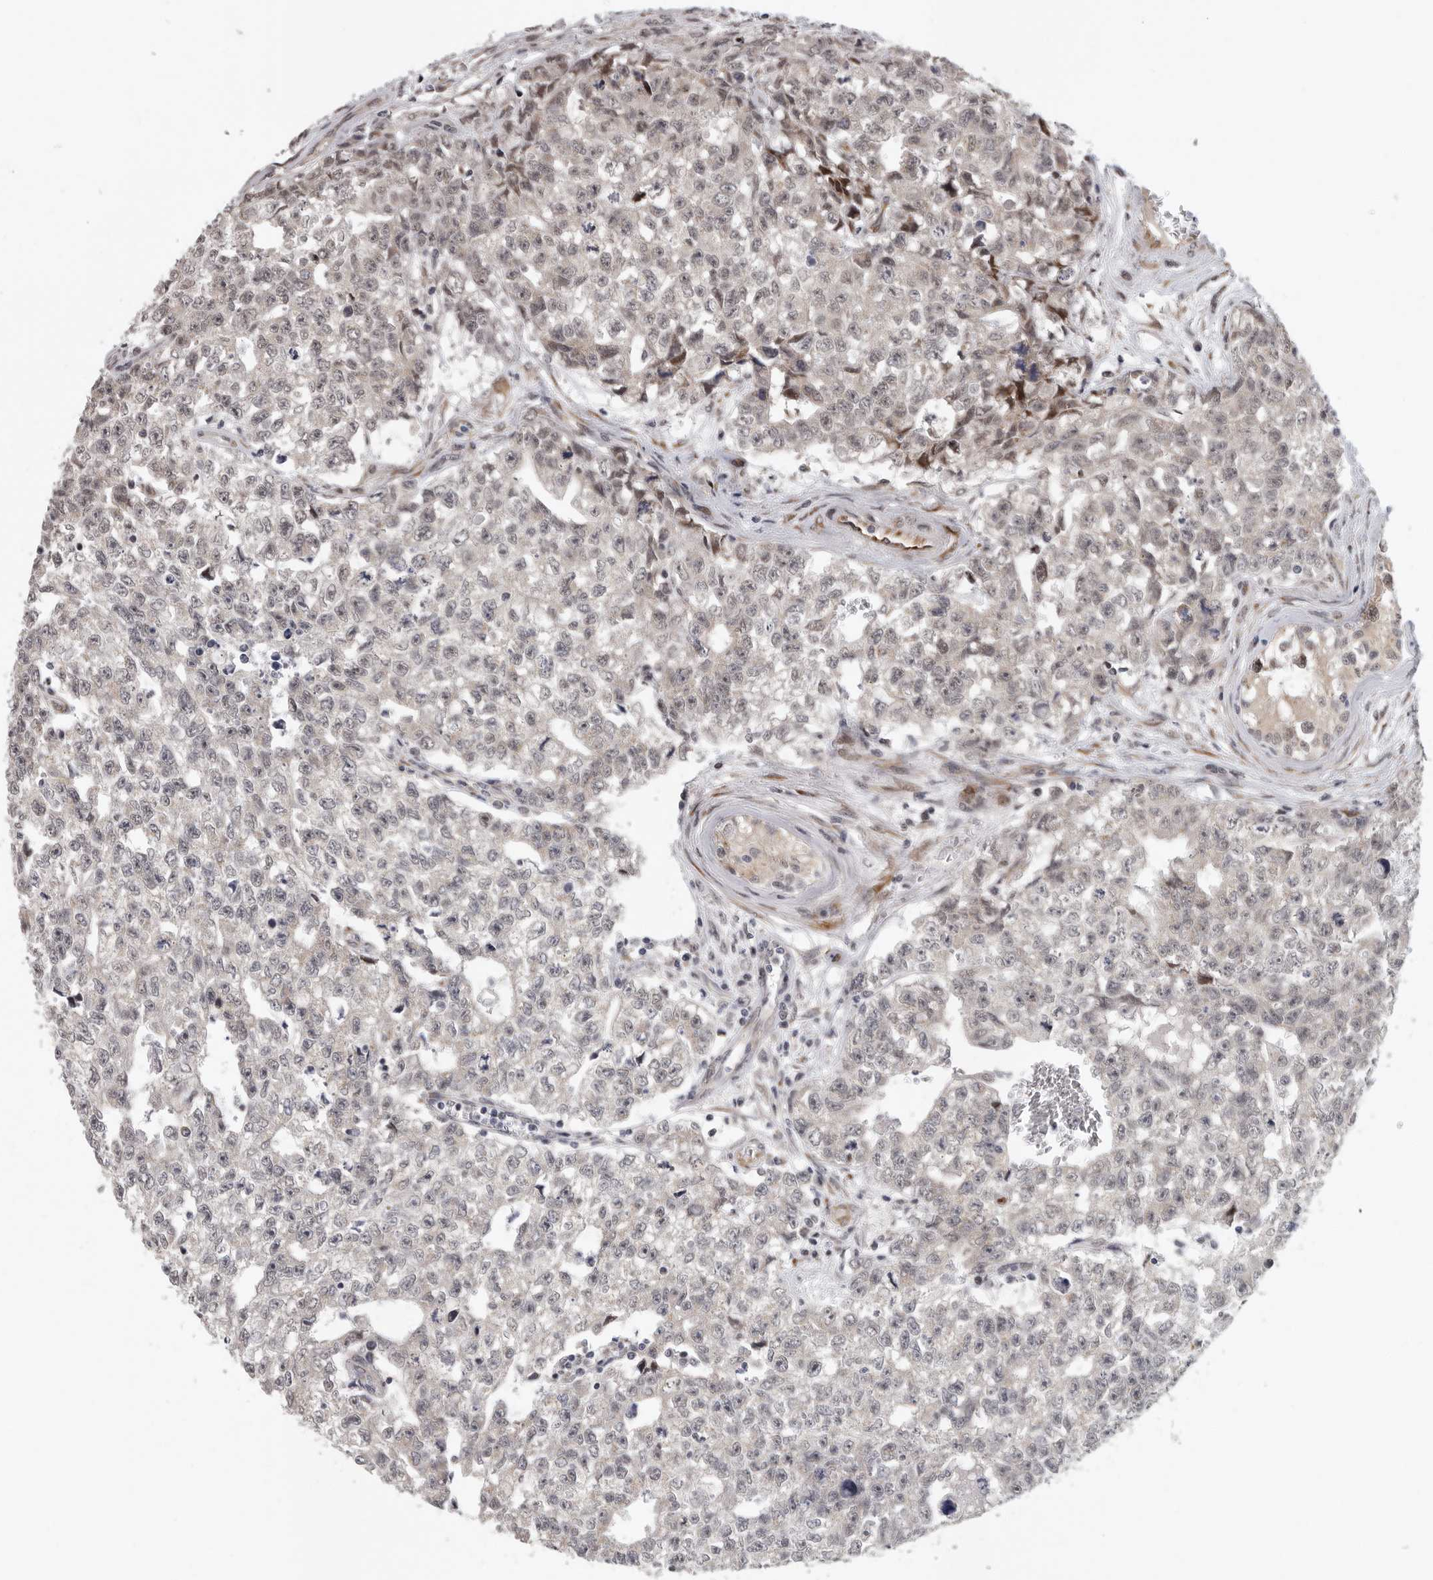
{"staining": {"intensity": "negative", "quantity": "none", "location": "none"}, "tissue": "testis cancer", "cell_type": "Tumor cells", "image_type": "cancer", "snomed": [{"axis": "morphology", "description": "Carcinoma, Embryonal, NOS"}, {"axis": "topography", "description": "Testis"}], "caption": "Tumor cells show no significant protein positivity in embryonal carcinoma (testis).", "gene": "RALGPS2", "patient": {"sex": "male", "age": 28}}